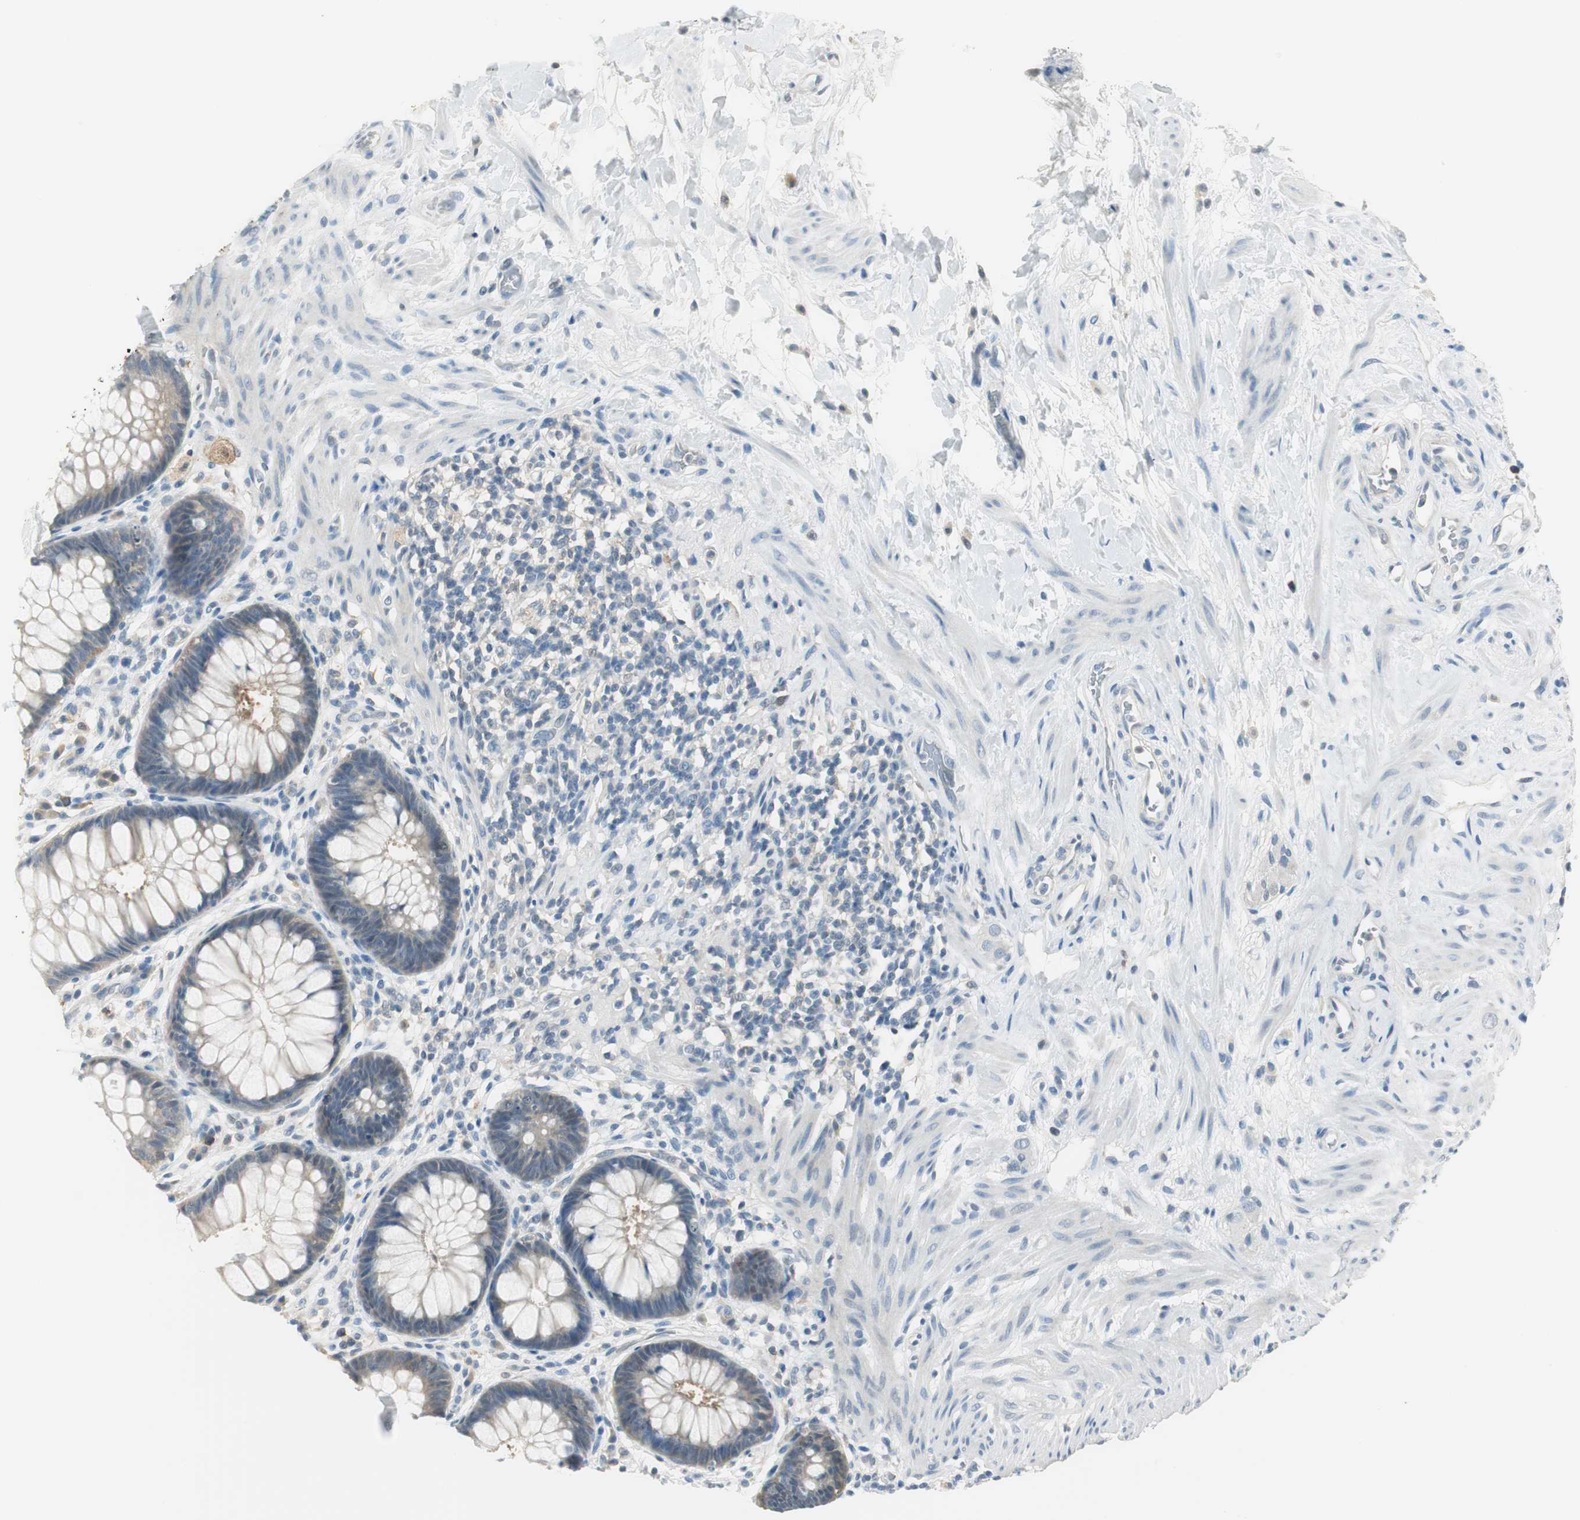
{"staining": {"intensity": "negative", "quantity": "none", "location": "none"}, "tissue": "rectum", "cell_type": "Glandular cells", "image_type": "normal", "snomed": [{"axis": "morphology", "description": "Normal tissue, NOS"}, {"axis": "topography", "description": "Rectum"}], "caption": "Rectum stained for a protein using immunohistochemistry demonstrates no positivity glandular cells.", "gene": "MSTO1", "patient": {"sex": "female", "age": 46}}